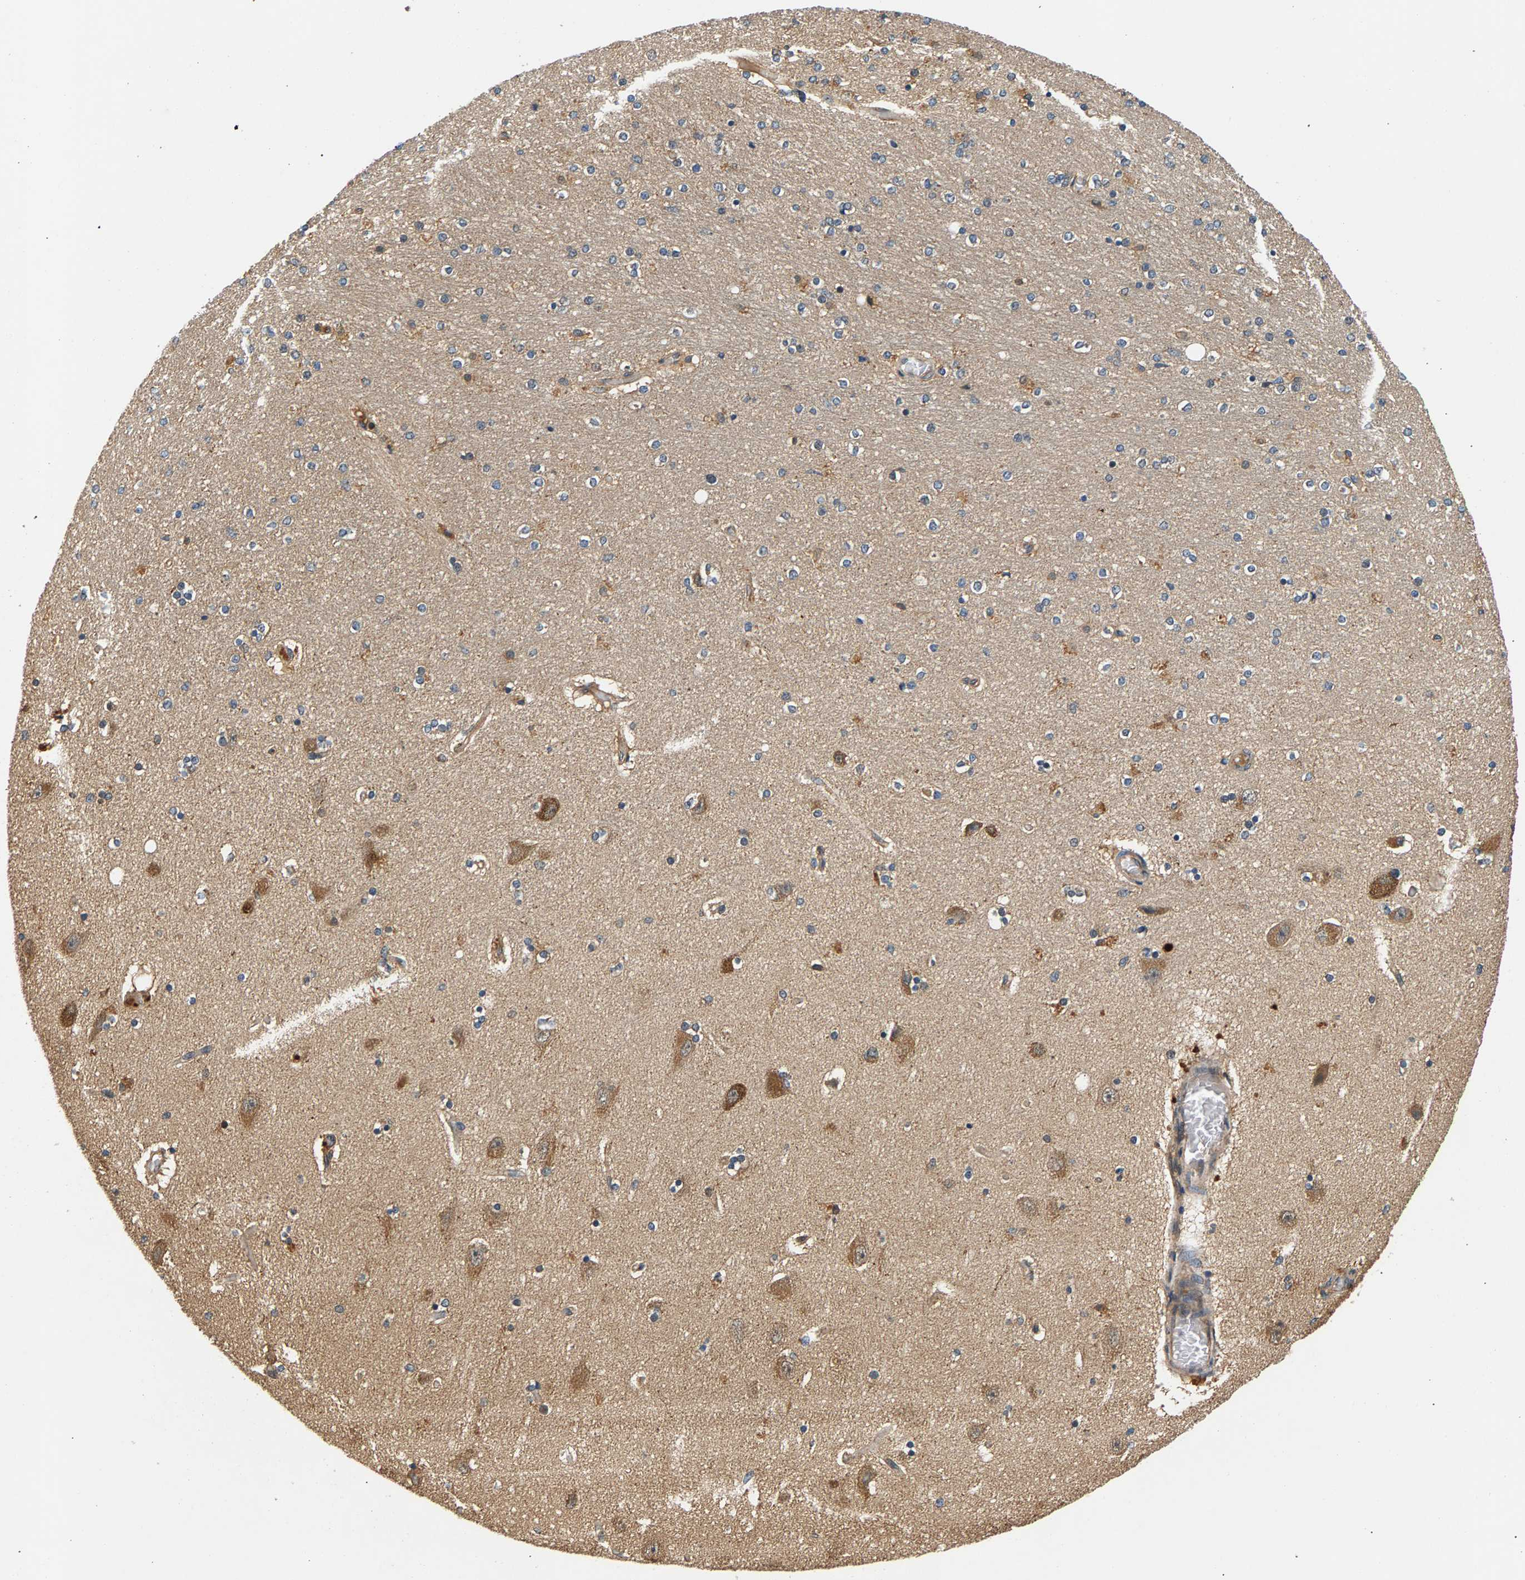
{"staining": {"intensity": "weak", "quantity": "<25%", "location": "cytoplasmic/membranous"}, "tissue": "hippocampus", "cell_type": "Glial cells", "image_type": "normal", "snomed": [{"axis": "morphology", "description": "Normal tissue, NOS"}, {"axis": "topography", "description": "Hippocampus"}], "caption": "Benign hippocampus was stained to show a protein in brown. There is no significant staining in glial cells. (DAB immunohistochemistry (IHC), high magnification).", "gene": "FAM78A", "patient": {"sex": "female", "age": 54}}